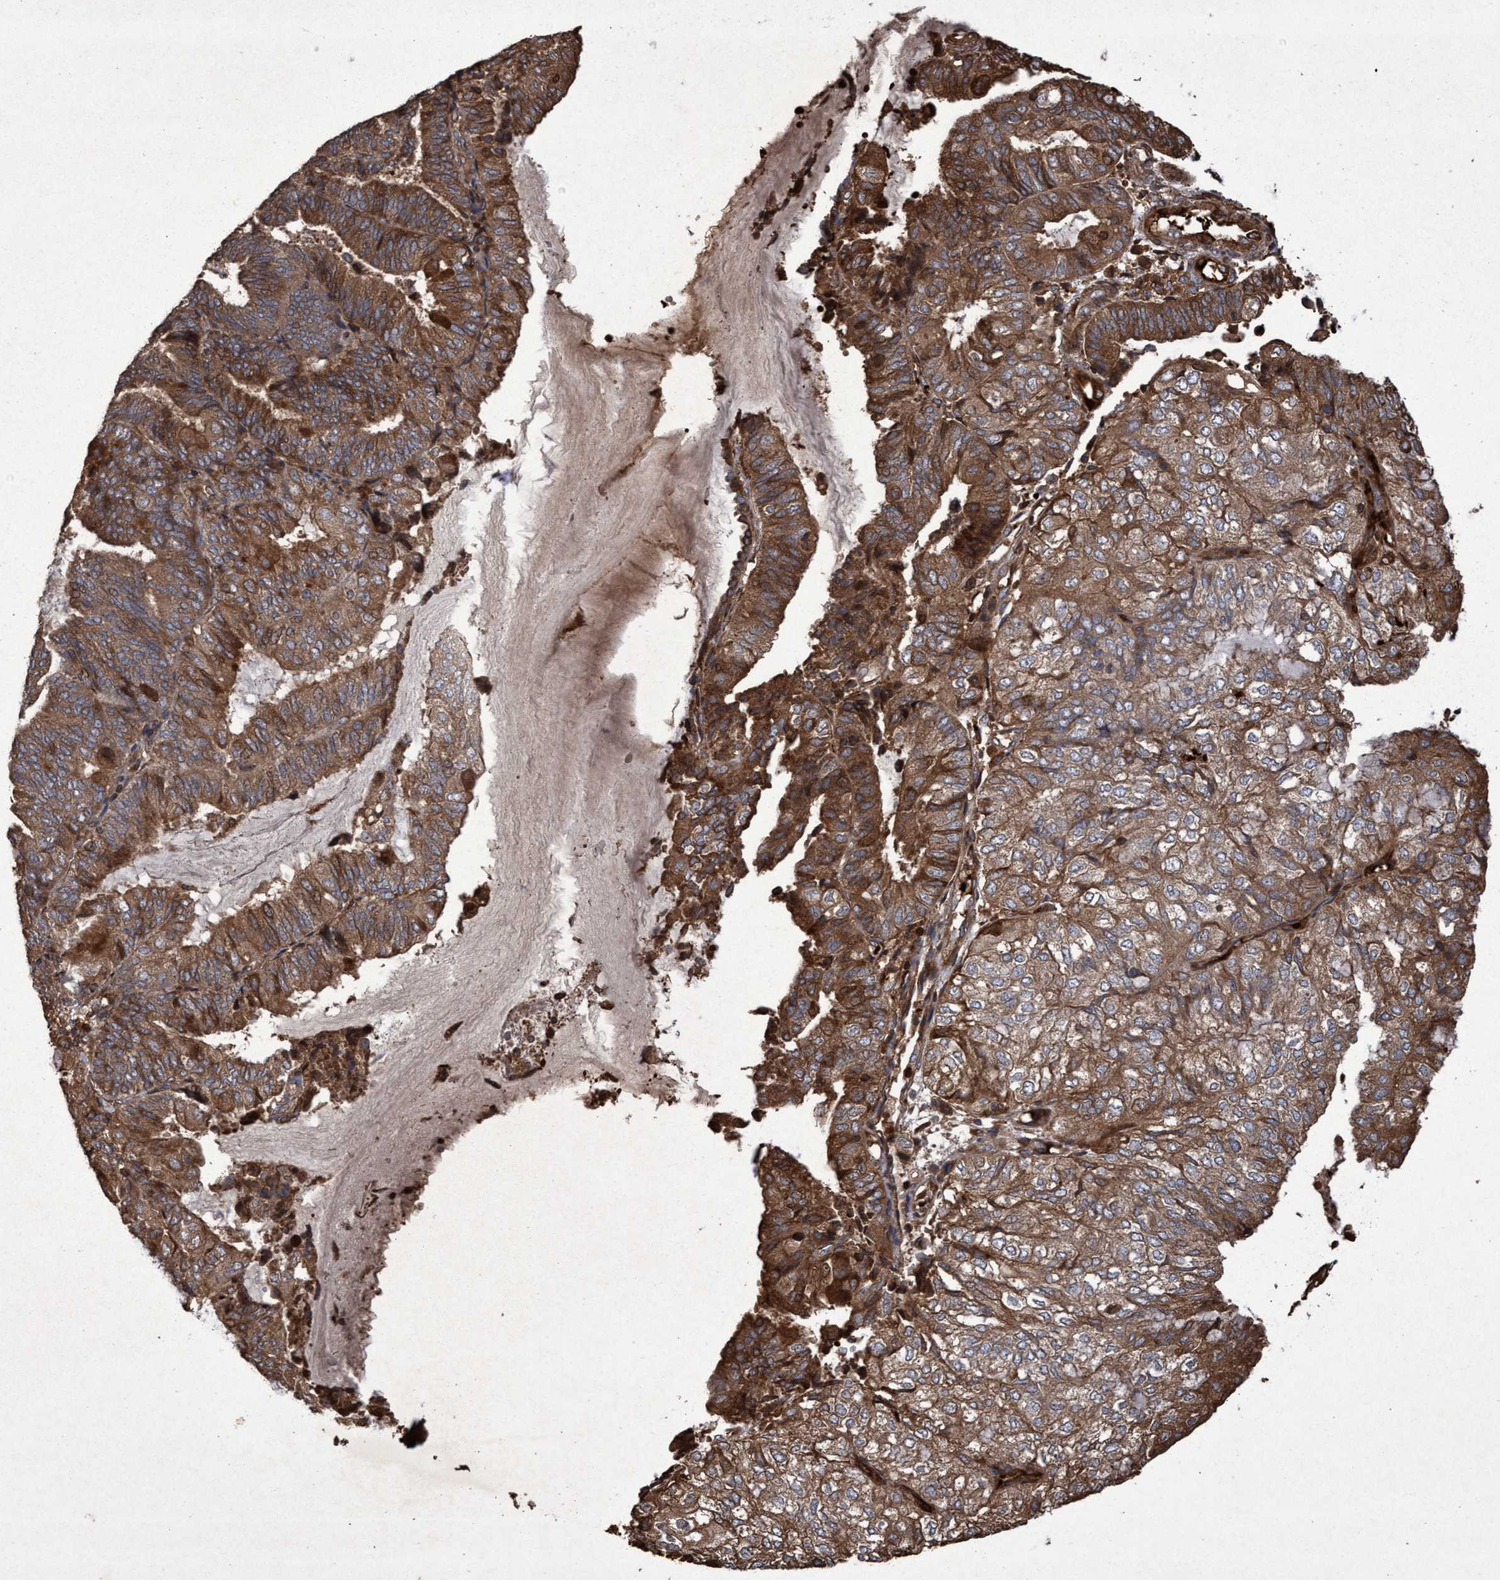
{"staining": {"intensity": "moderate", "quantity": ">75%", "location": "cytoplasmic/membranous"}, "tissue": "endometrial cancer", "cell_type": "Tumor cells", "image_type": "cancer", "snomed": [{"axis": "morphology", "description": "Adenocarcinoma, NOS"}, {"axis": "topography", "description": "Endometrium"}], "caption": "An immunohistochemistry (IHC) photomicrograph of neoplastic tissue is shown. Protein staining in brown labels moderate cytoplasmic/membranous positivity in endometrial adenocarcinoma within tumor cells.", "gene": "CHMP6", "patient": {"sex": "female", "age": 81}}